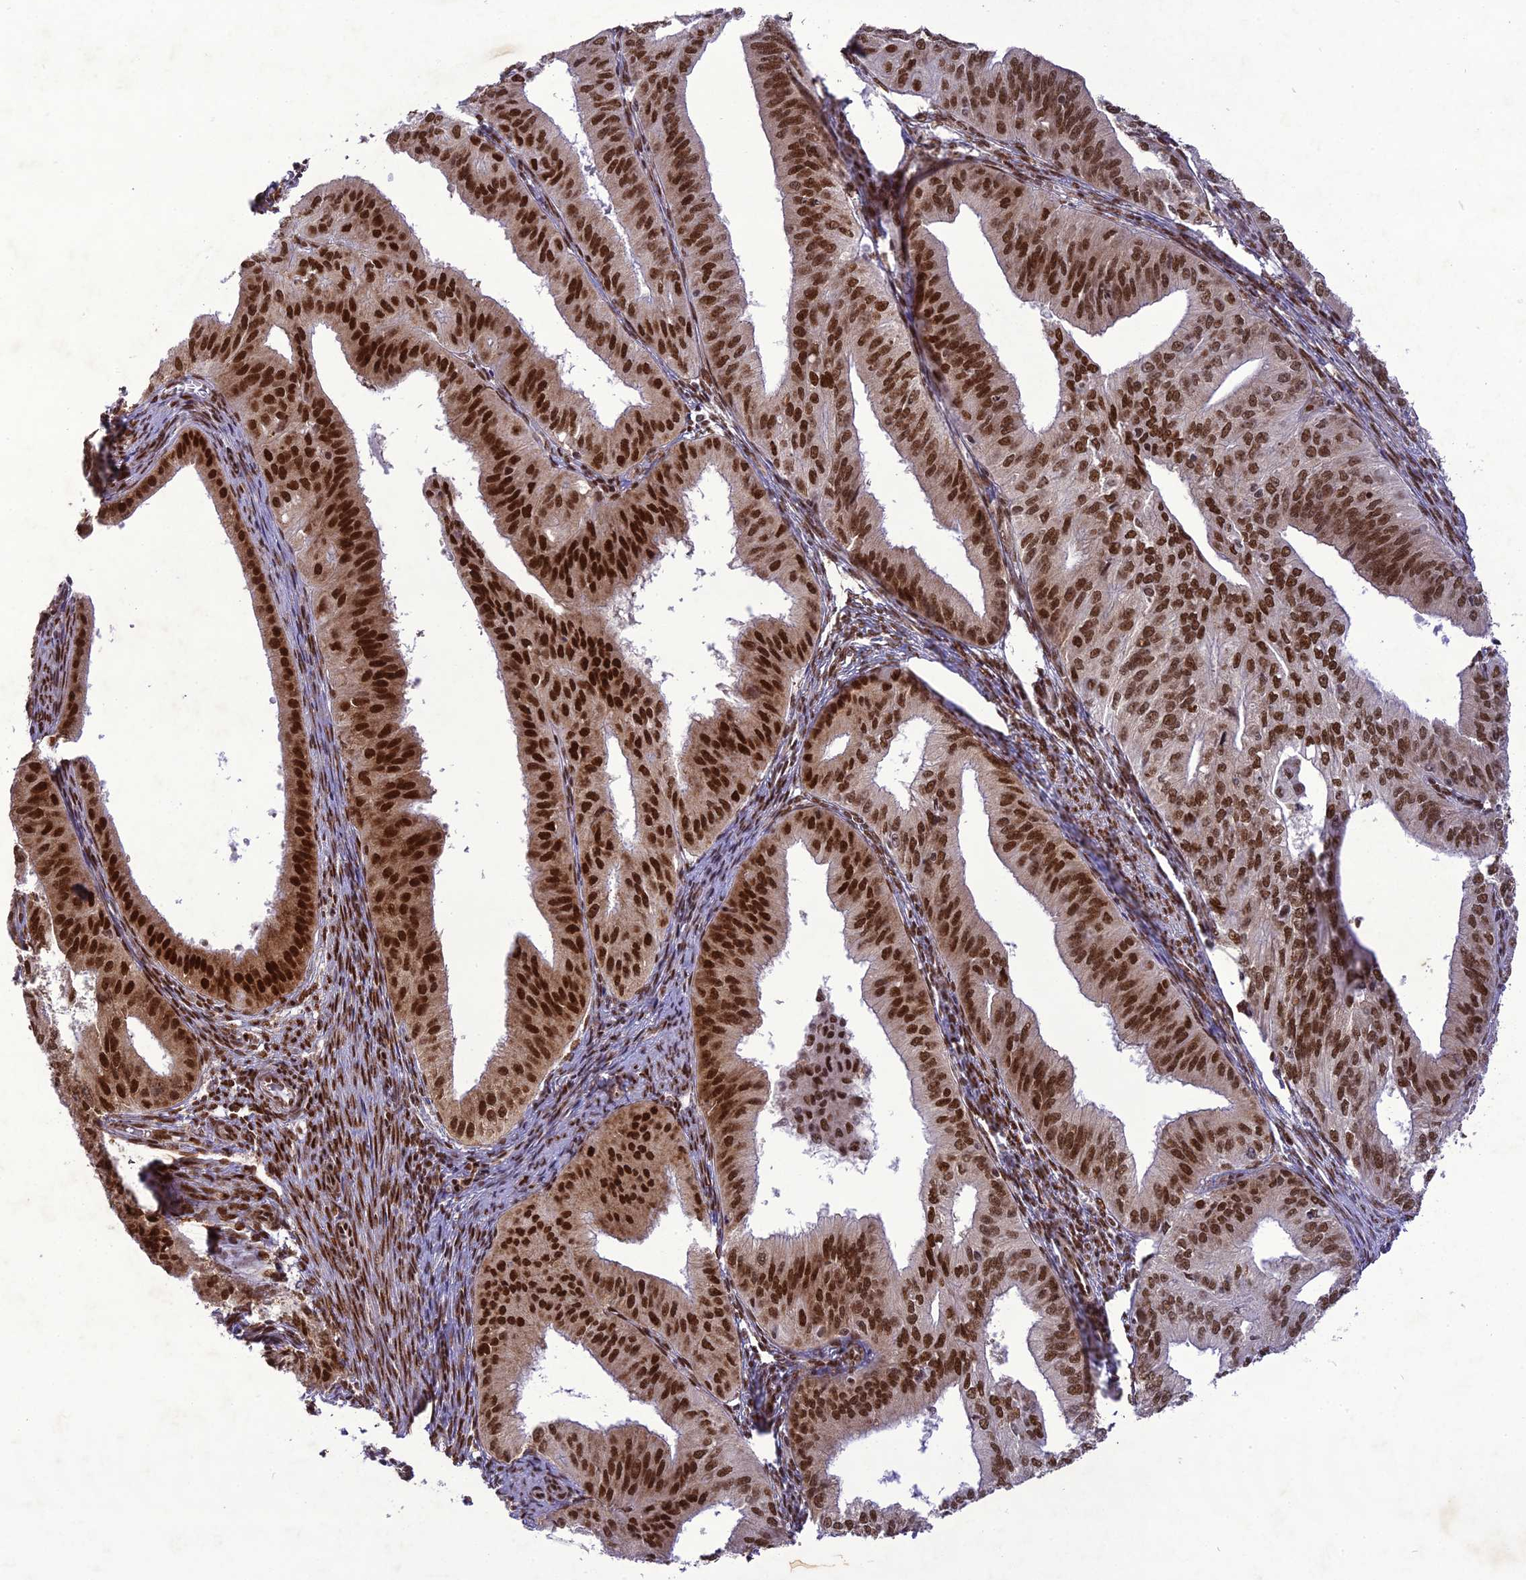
{"staining": {"intensity": "strong", "quantity": ">75%", "location": "nuclear"}, "tissue": "endometrial cancer", "cell_type": "Tumor cells", "image_type": "cancer", "snomed": [{"axis": "morphology", "description": "Adenocarcinoma, NOS"}, {"axis": "topography", "description": "Endometrium"}], "caption": "Endometrial cancer (adenocarcinoma) stained with a brown dye exhibits strong nuclear positive staining in about >75% of tumor cells.", "gene": "DDX1", "patient": {"sex": "female", "age": 50}}